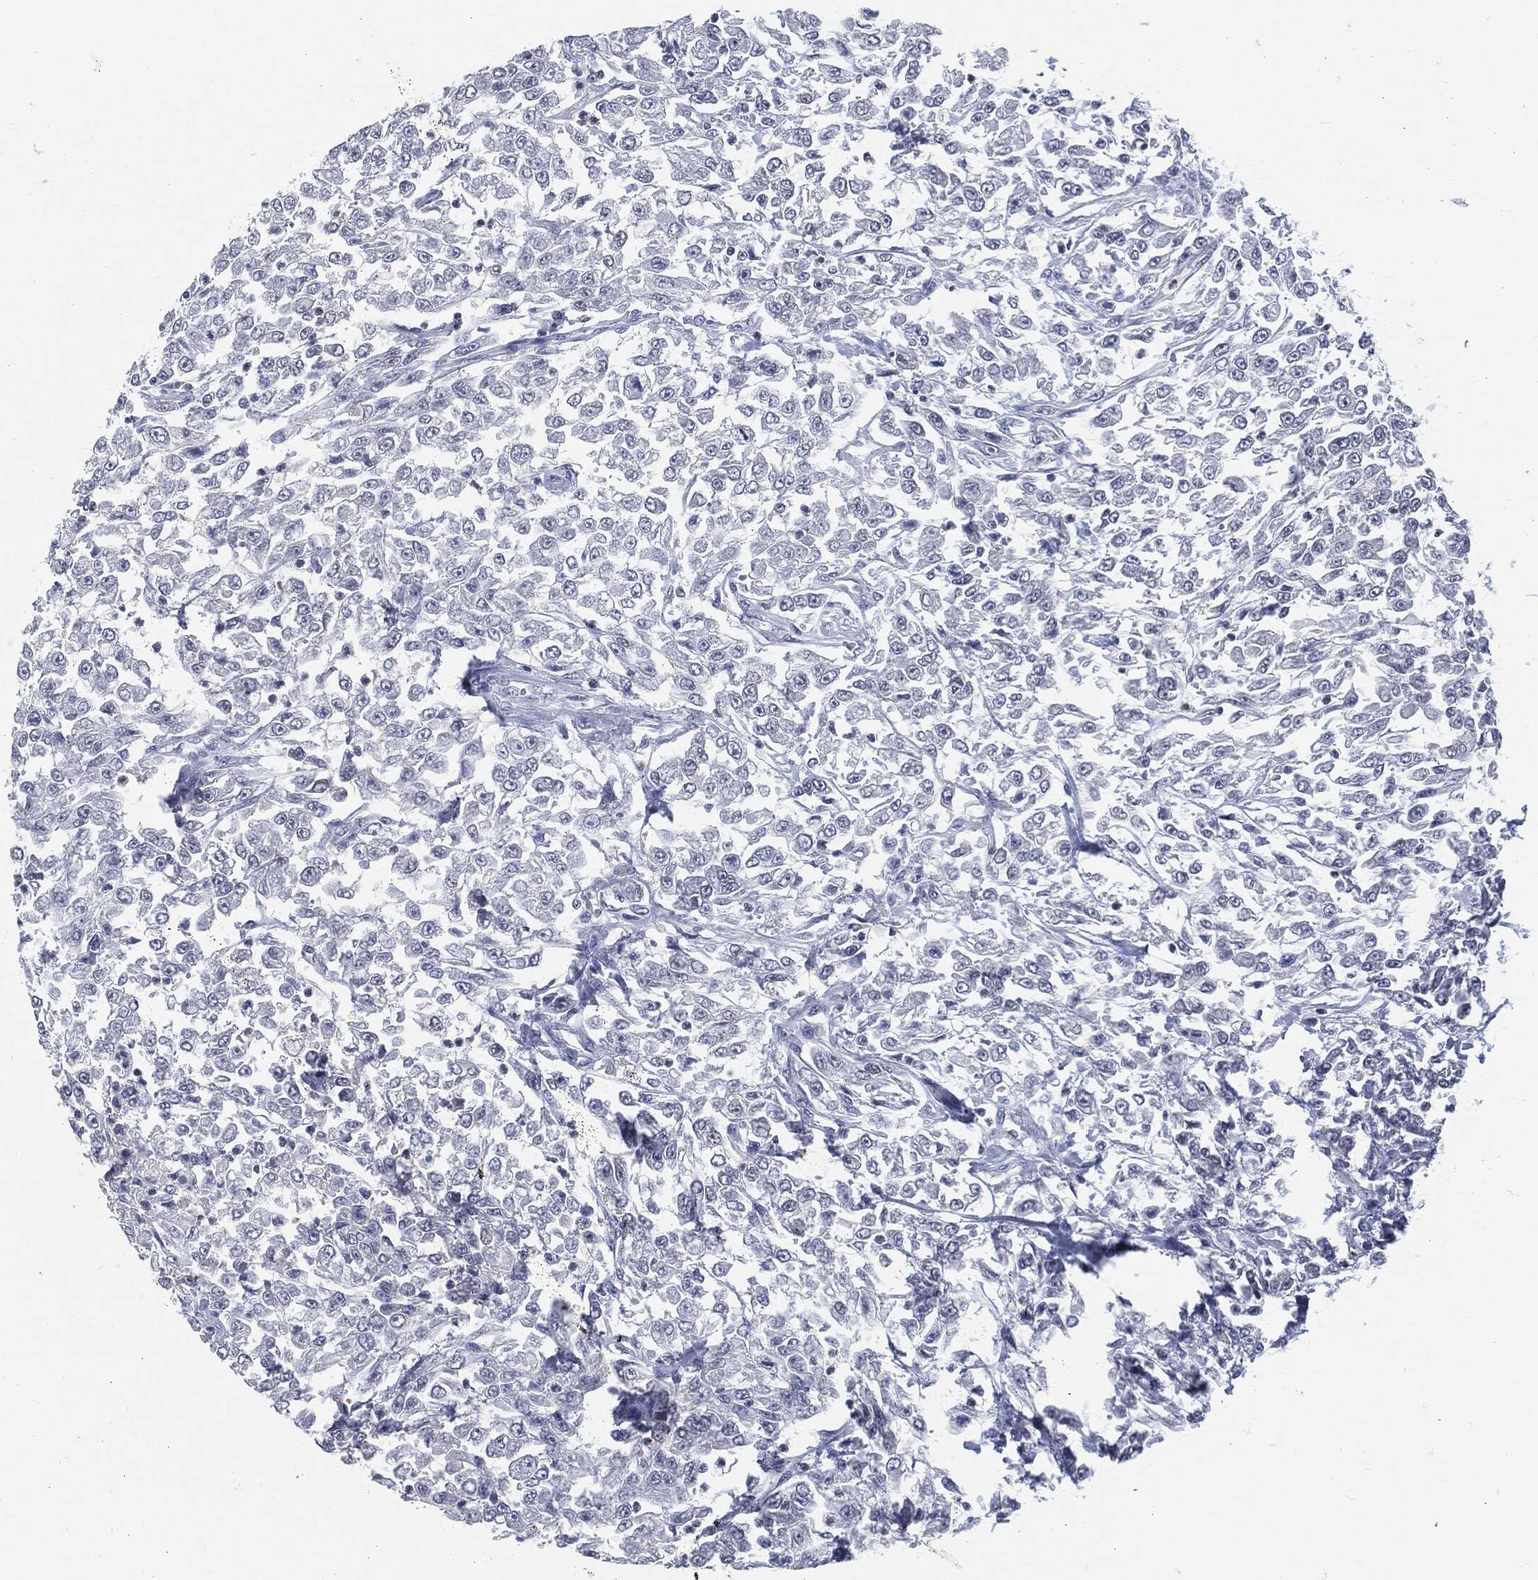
{"staining": {"intensity": "negative", "quantity": "none", "location": "none"}, "tissue": "urothelial cancer", "cell_type": "Tumor cells", "image_type": "cancer", "snomed": [{"axis": "morphology", "description": "Urothelial carcinoma, High grade"}, {"axis": "topography", "description": "Urinary bladder"}], "caption": "Human urothelial carcinoma (high-grade) stained for a protein using immunohistochemistry displays no expression in tumor cells.", "gene": "PROM1", "patient": {"sex": "male", "age": 46}}